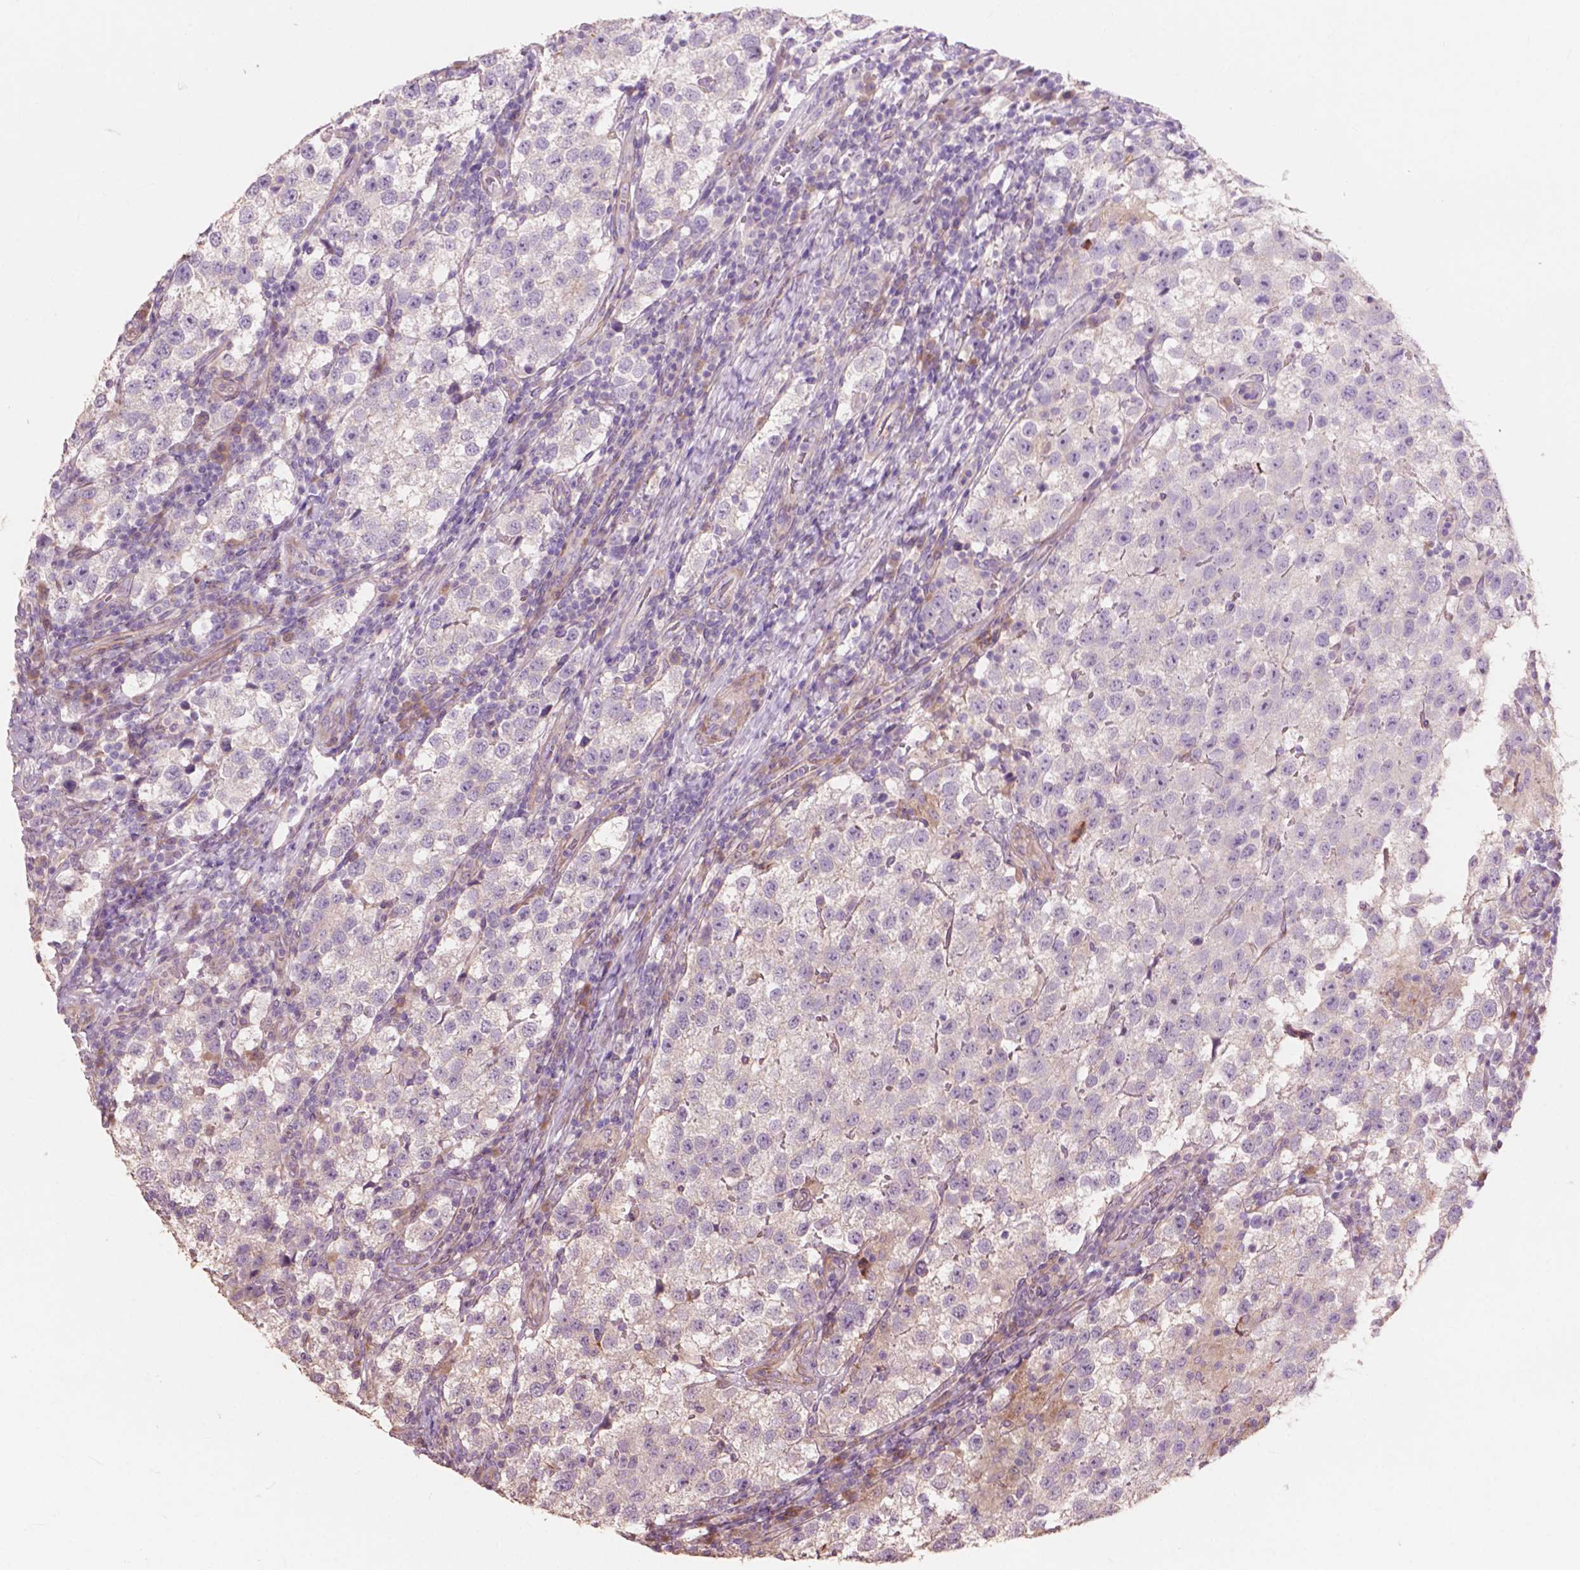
{"staining": {"intensity": "negative", "quantity": "none", "location": "none"}, "tissue": "testis cancer", "cell_type": "Tumor cells", "image_type": "cancer", "snomed": [{"axis": "morphology", "description": "Seminoma, NOS"}, {"axis": "topography", "description": "Testis"}], "caption": "A histopathology image of seminoma (testis) stained for a protein reveals no brown staining in tumor cells.", "gene": "FNIP1", "patient": {"sex": "male", "age": 37}}